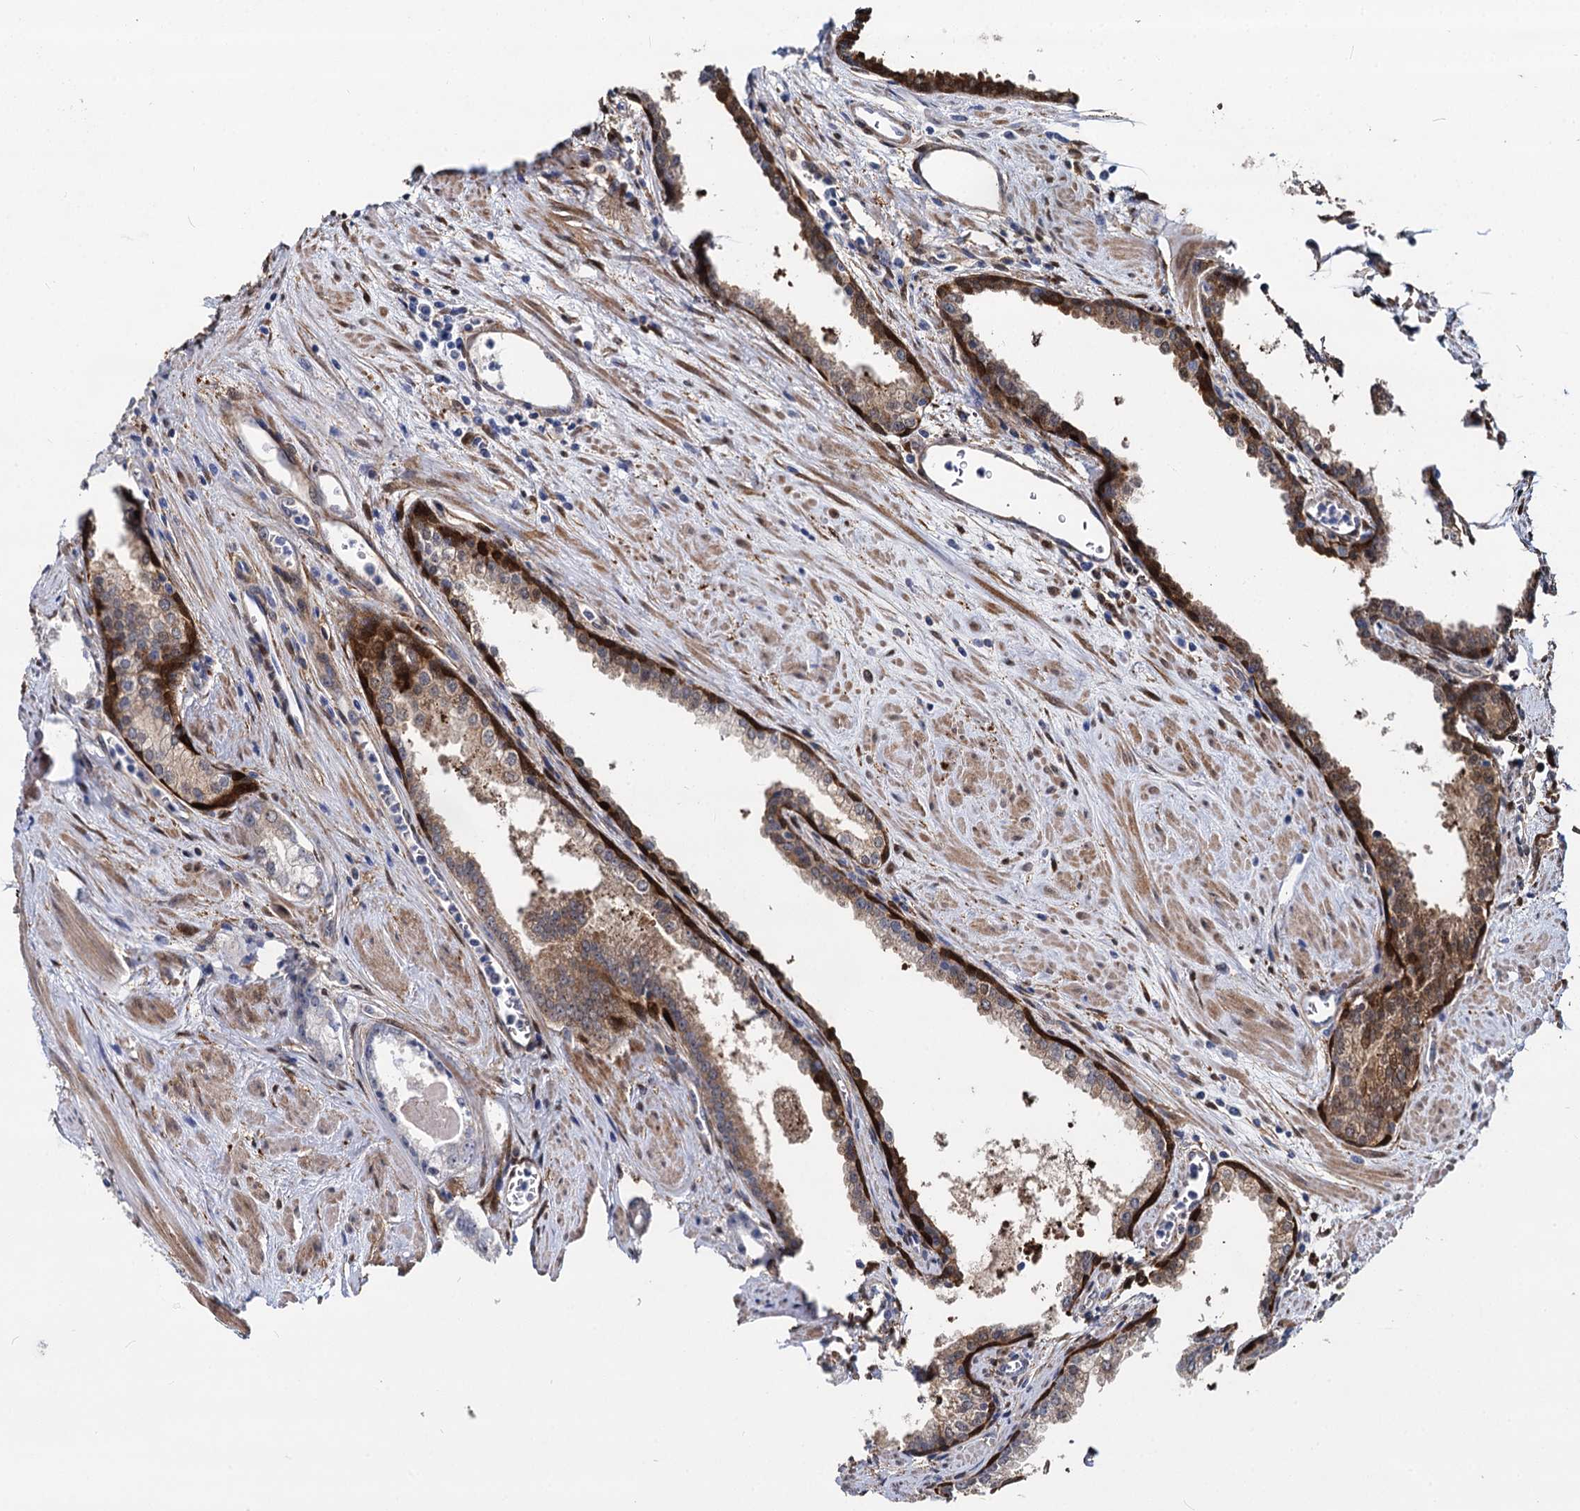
{"staining": {"intensity": "moderate", "quantity": "<25%", "location": "cytoplasmic/membranous"}, "tissue": "prostate cancer", "cell_type": "Tumor cells", "image_type": "cancer", "snomed": [{"axis": "morphology", "description": "Adenocarcinoma, Low grade"}, {"axis": "topography", "description": "Prostate and seminal vesicle, NOS"}], "caption": "Moderate cytoplasmic/membranous protein positivity is seen in about <25% of tumor cells in prostate cancer. Using DAB (brown) and hematoxylin (blue) stains, captured at high magnification using brightfield microscopy.", "gene": "GSTM3", "patient": {"sex": "male", "age": 60}}